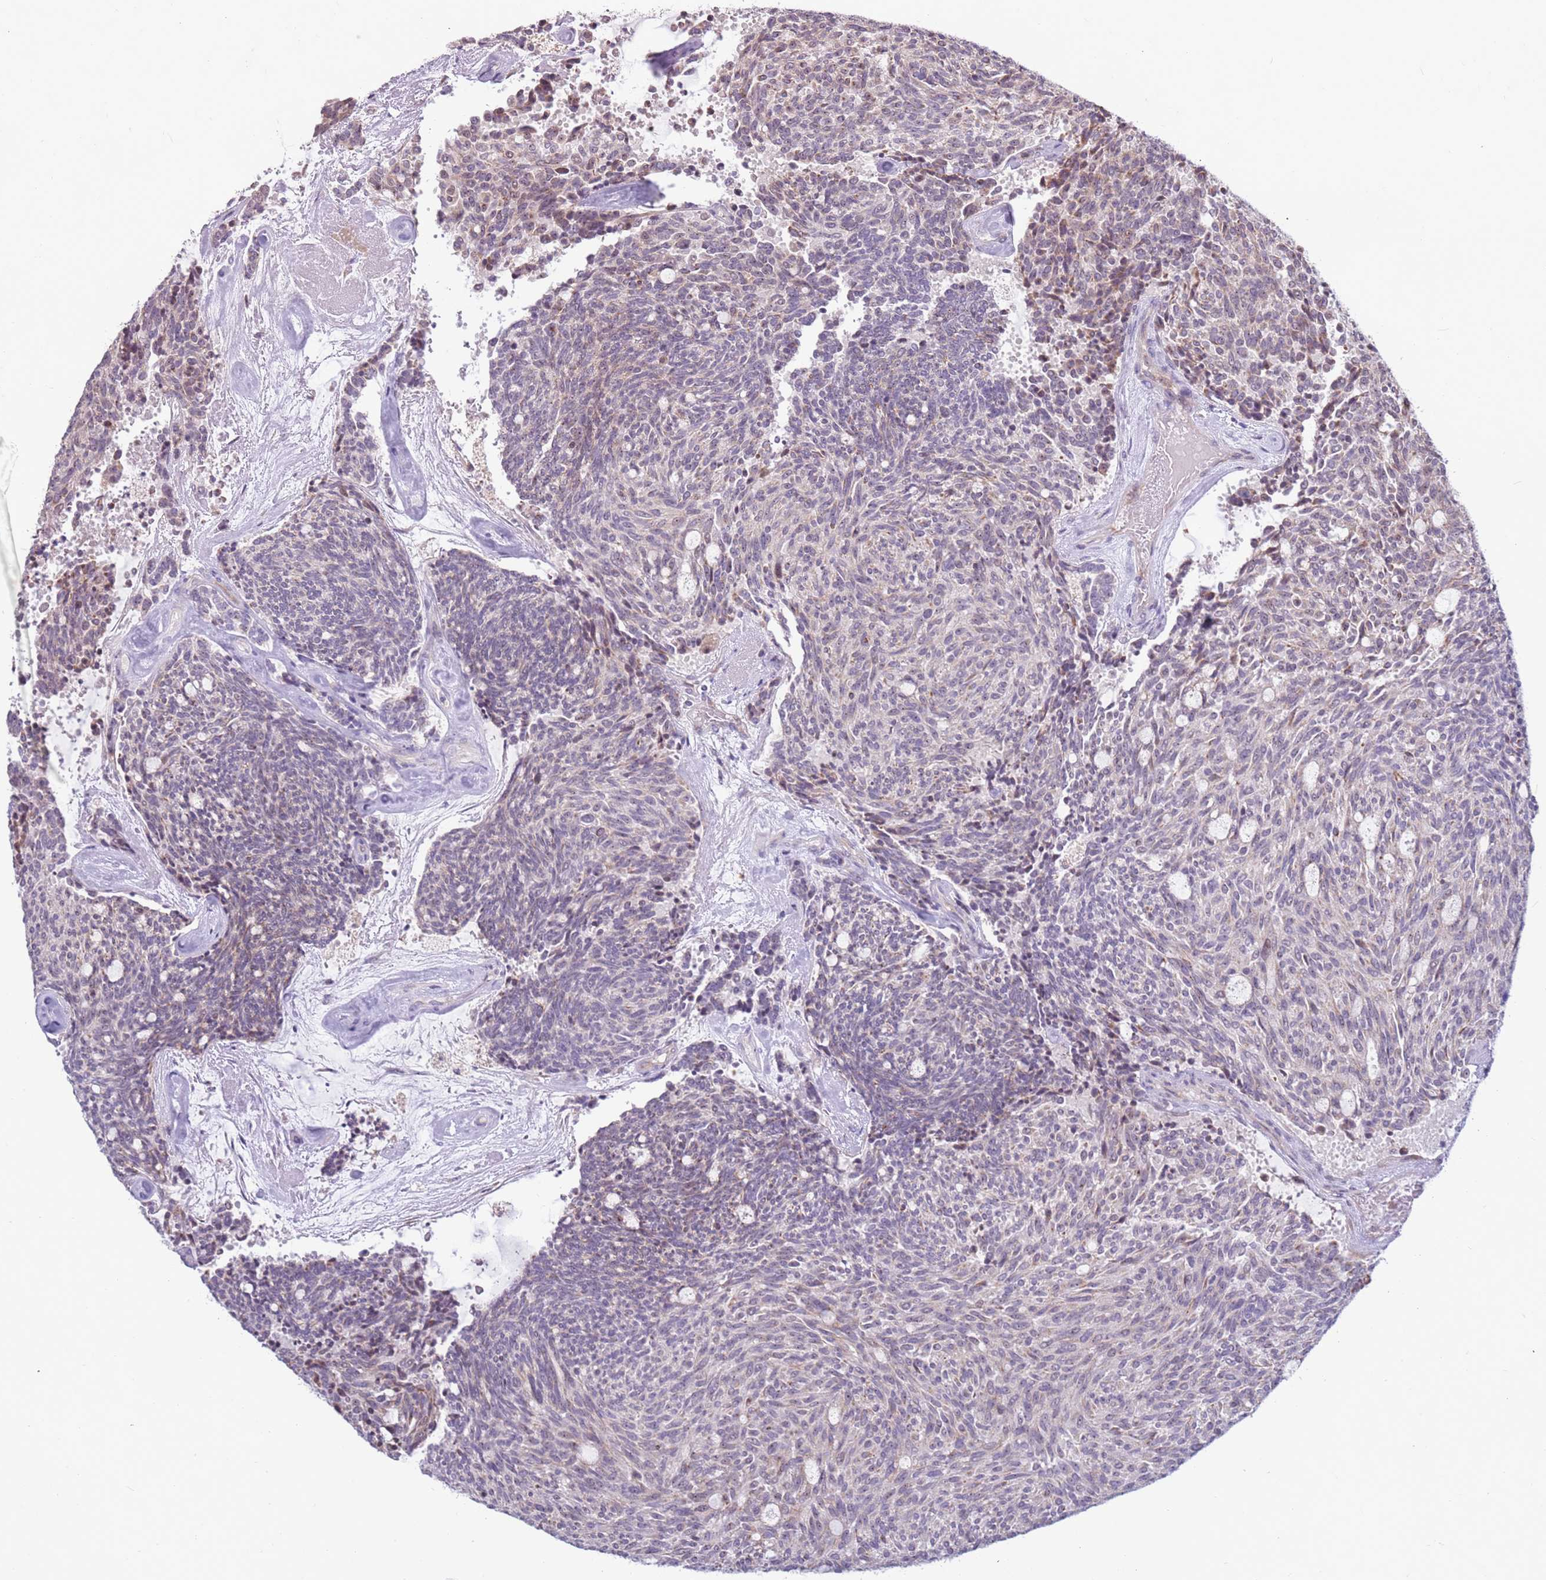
{"staining": {"intensity": "negative", "quantity": "none", "location": "none"}, "tissue": "carcinoid", "cell_type": "Tumor cells", "image_type": "cancer", "snomed": [{"axis": "morphology", "description": "Carcinoid, malignant, NOS"}, {"axis": "topography", "description": "Pancreas"}], "caption": "IHC micrograph of neoplastic tissue: human carcinoid (malignant) stained with DAB demonstrates no significant protein staining in tumor cells.", "gene": "UCMA", "patient": {"sex": "female", "age": 54}}